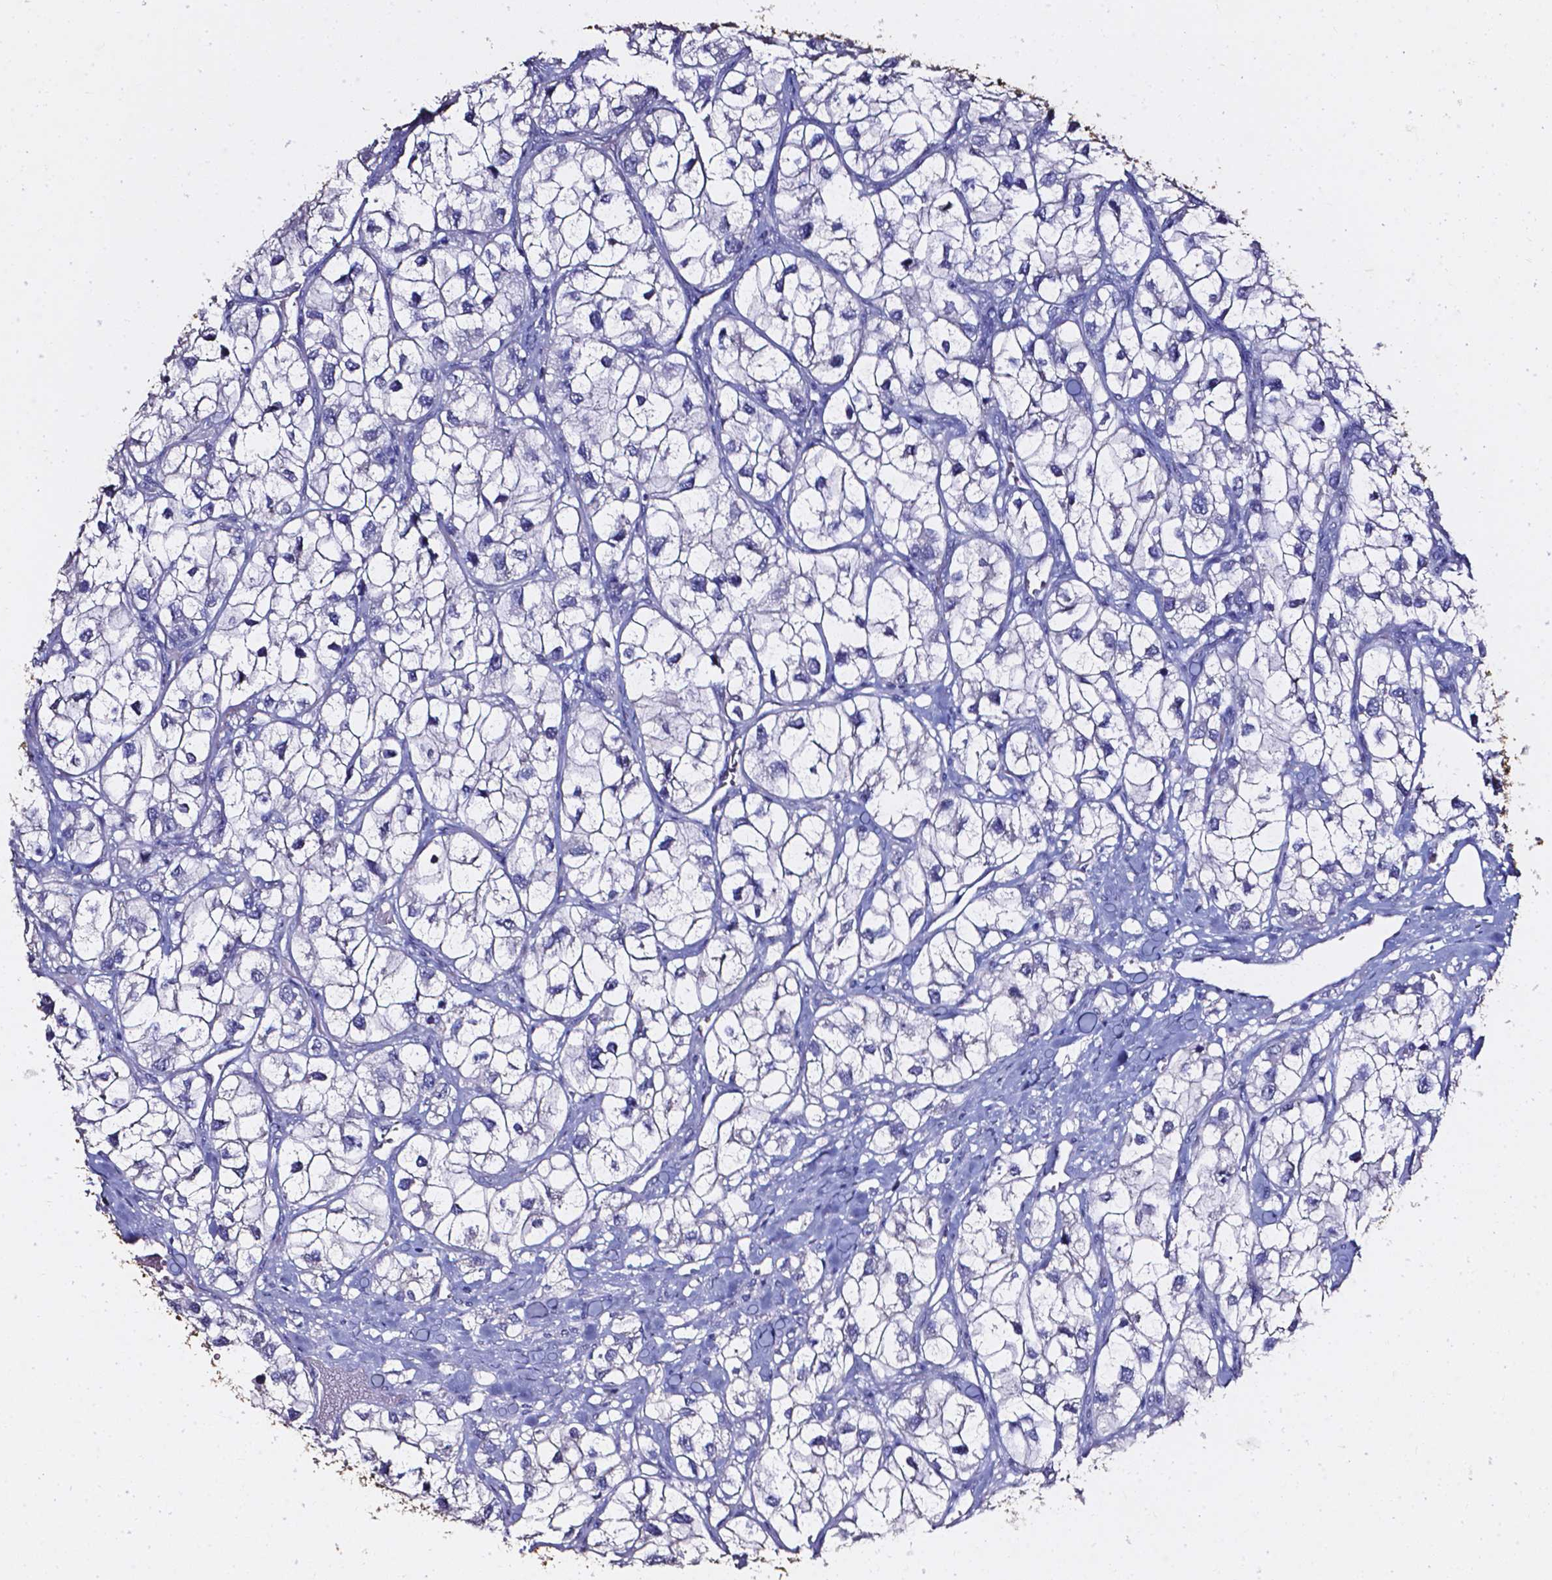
{"staining": {"intensity": "negative", "quantity": "none", "location": "none"}, "tissue": "renal cancer", "cell_type": "Tumor cells", "image_type": "cancer", "snomed": [{"axis": "morphology", "description": "Adenocarcinoma, NOS"}, {"axis": "topography", "description": "Kidney"}], "caption": "Renal adenocarcinoma was stained to show a protein in brown. There is no significant expression in tumor cells.", "gene": "AKR1B10", "patient": {"sex": "male", "age": 59}}